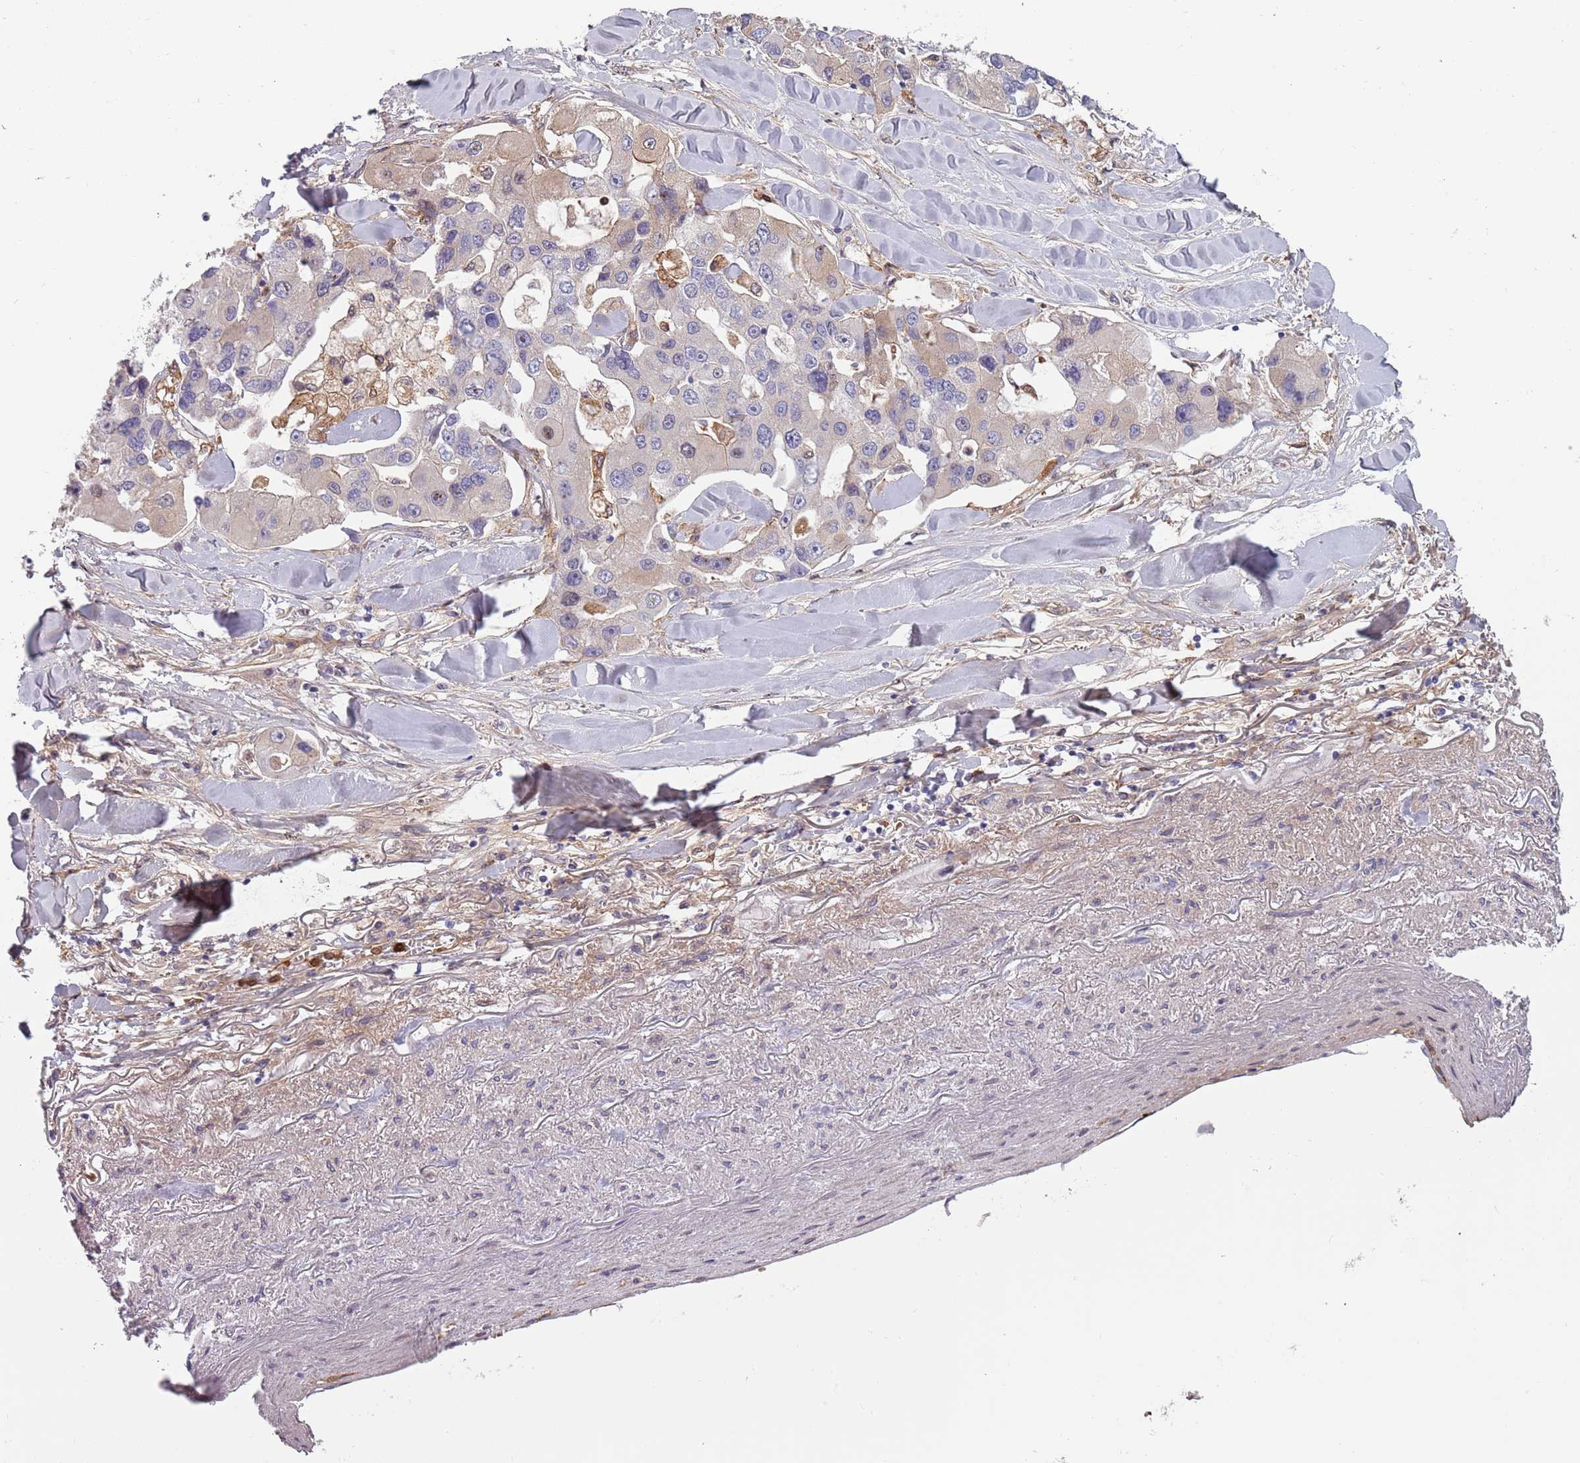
{"staining": {"intensity": "negative", "quantity": "none", "location": "none"}, "tissue": "lung cancer", "cell_type": "Tumor cells", "image_type": "cancer", "snomed": [{"axis": "morphology", "description": "Adenocarcinoma, NOS"}, {"axis": "topography", "description": "Lung"}], "caption": "Adenocarcinoma (lung) stained for a protein using immunohistochemistry displays no positivity tumor cells.", "gene": "NADK", "patient": {"sex": "female", "age": 54}}